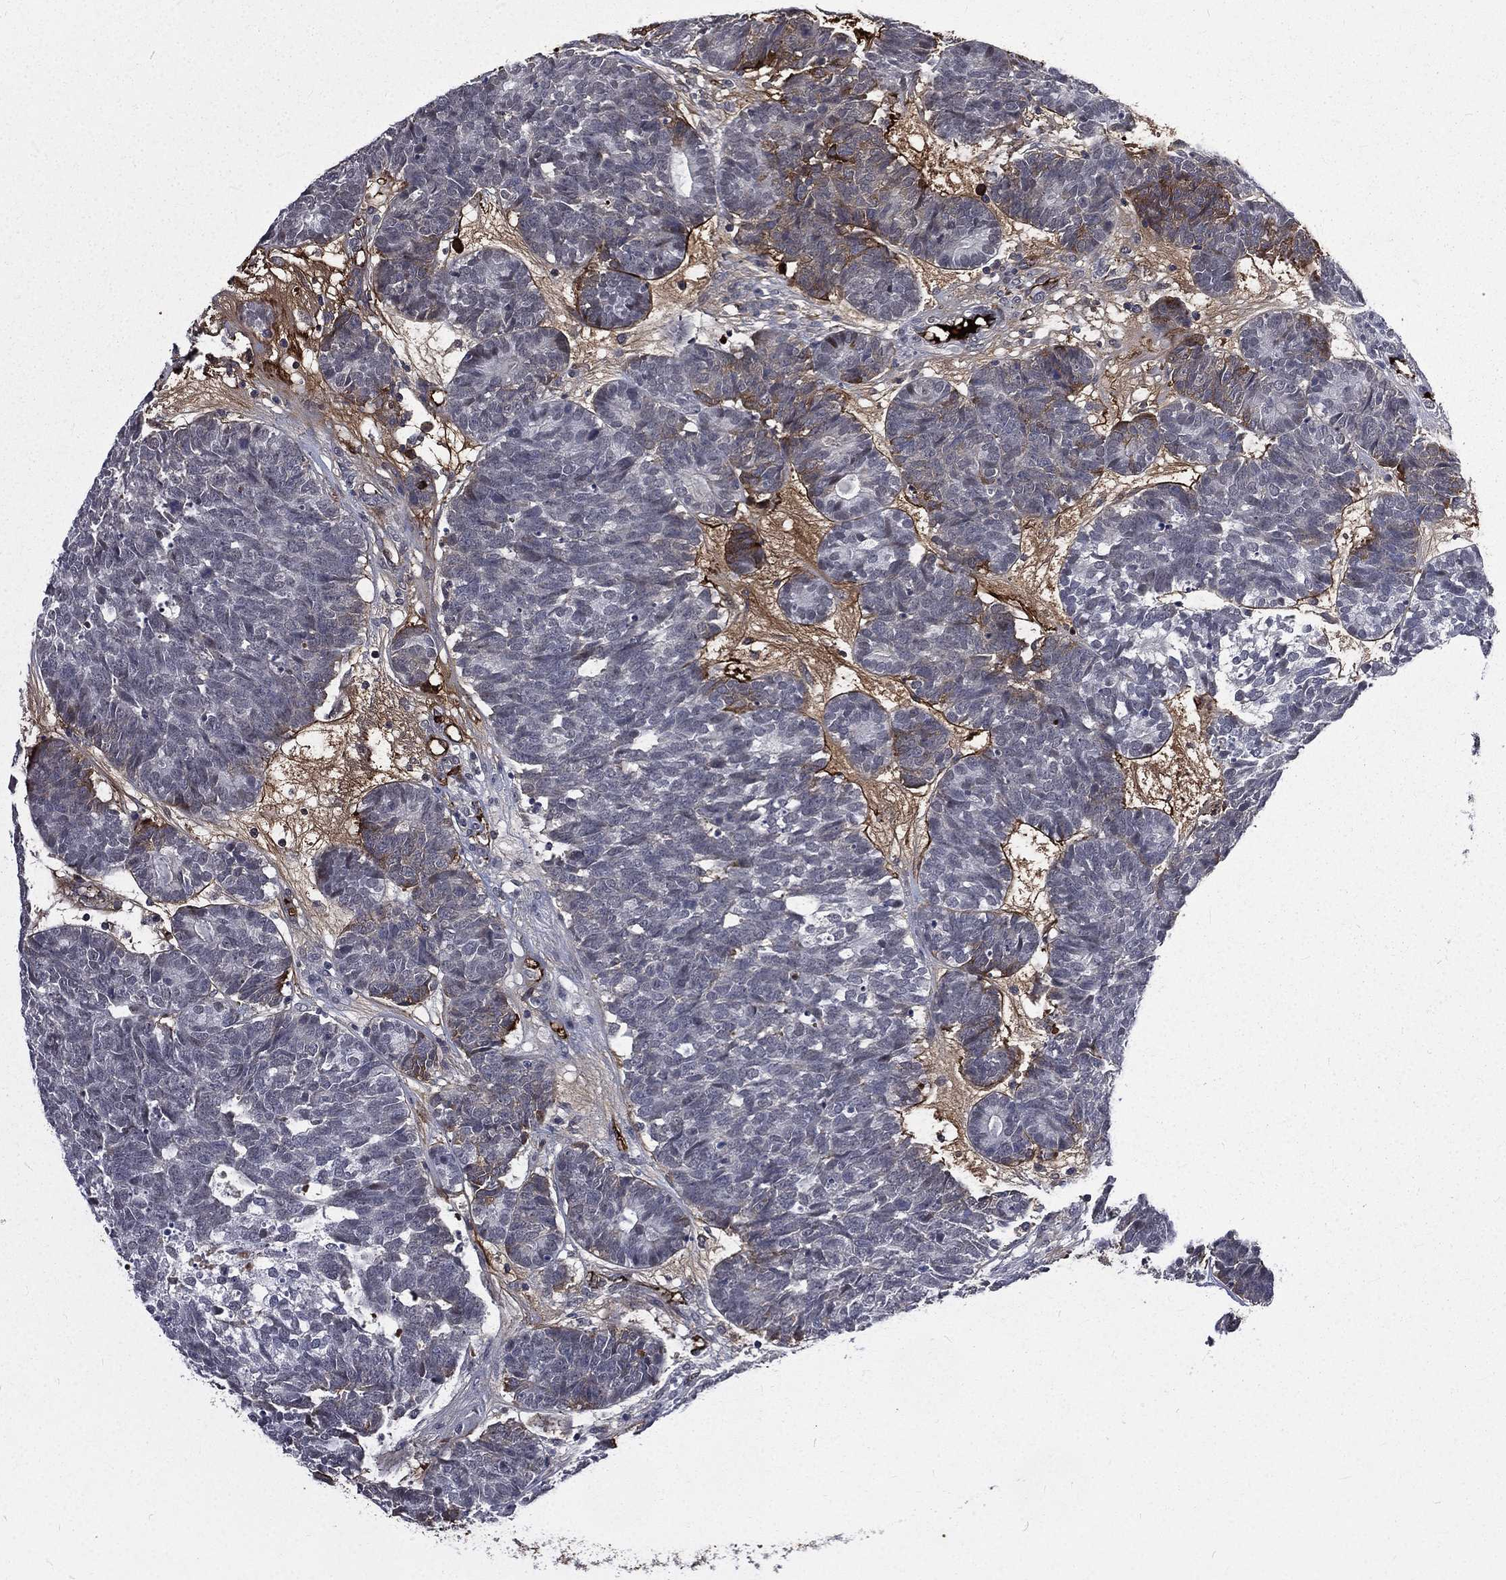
{"staining": {"intensity": "negative", "quantity": "none", "location": "none"}, "tissue": "head and neck cancer", "cell_type": "Tumor cells", "image_type": "cancer", "snomed": [{"axis": "morphology", "description": "Adenocarcinoma, NOS"}, {"axis": "topography", "description": "Head-Neck"}], "caption": "A high-resolution histopathology image shows immunohistochemistry (IHC) staining of adenocarcinoma (head and neck), which exhibits no significant staining in tumor cells.", "gene": "FGG", "patient": {"sex": "female", "age": 81}}